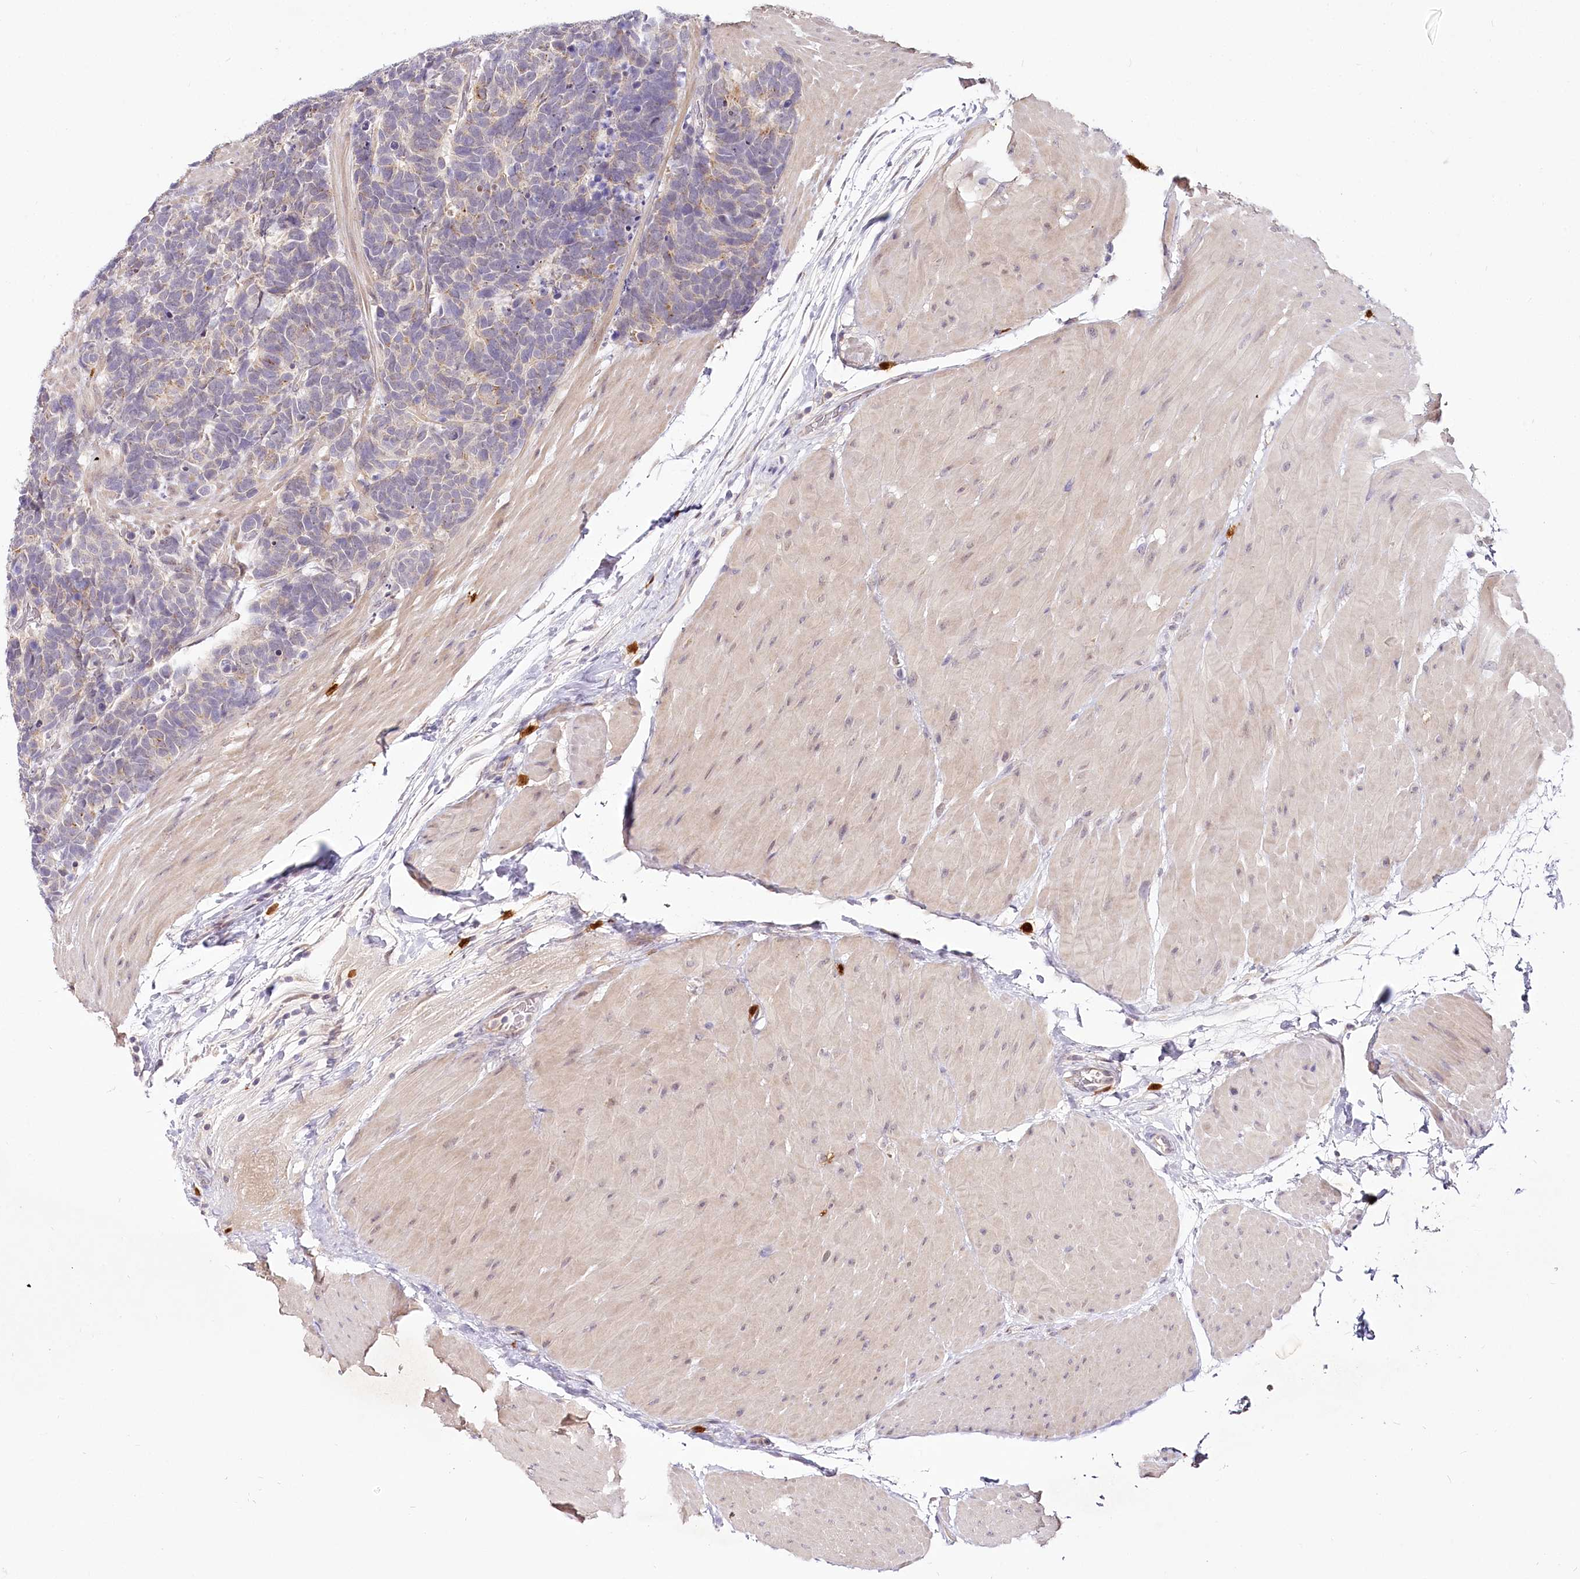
{"staining": {"intensity": "weak", "quantity": "<25%", "location": "cytoplasmic/membranous"}, "tissue": "carcinoid", "cell_type": "Tumor cells", "image_type": "cancer", "snomed": [{"axis": "morphology", "description": "Carcinoma, NOS"}, {"axis": "morphology", "description": "Carcinoid, malignant, NOS"}, {"axis": "topography", "description": "Urinary bladder"}], "caption": "High magnification brightfield microscopy of carcinoid stained with DAB (3,3'-diaminobenzidine) (brown) and counterstained with hematoxylin (blue): tumor cells show no significant positivity.", "gene": "VWA5A", "patient": {"sex": "male", "age": 57}}